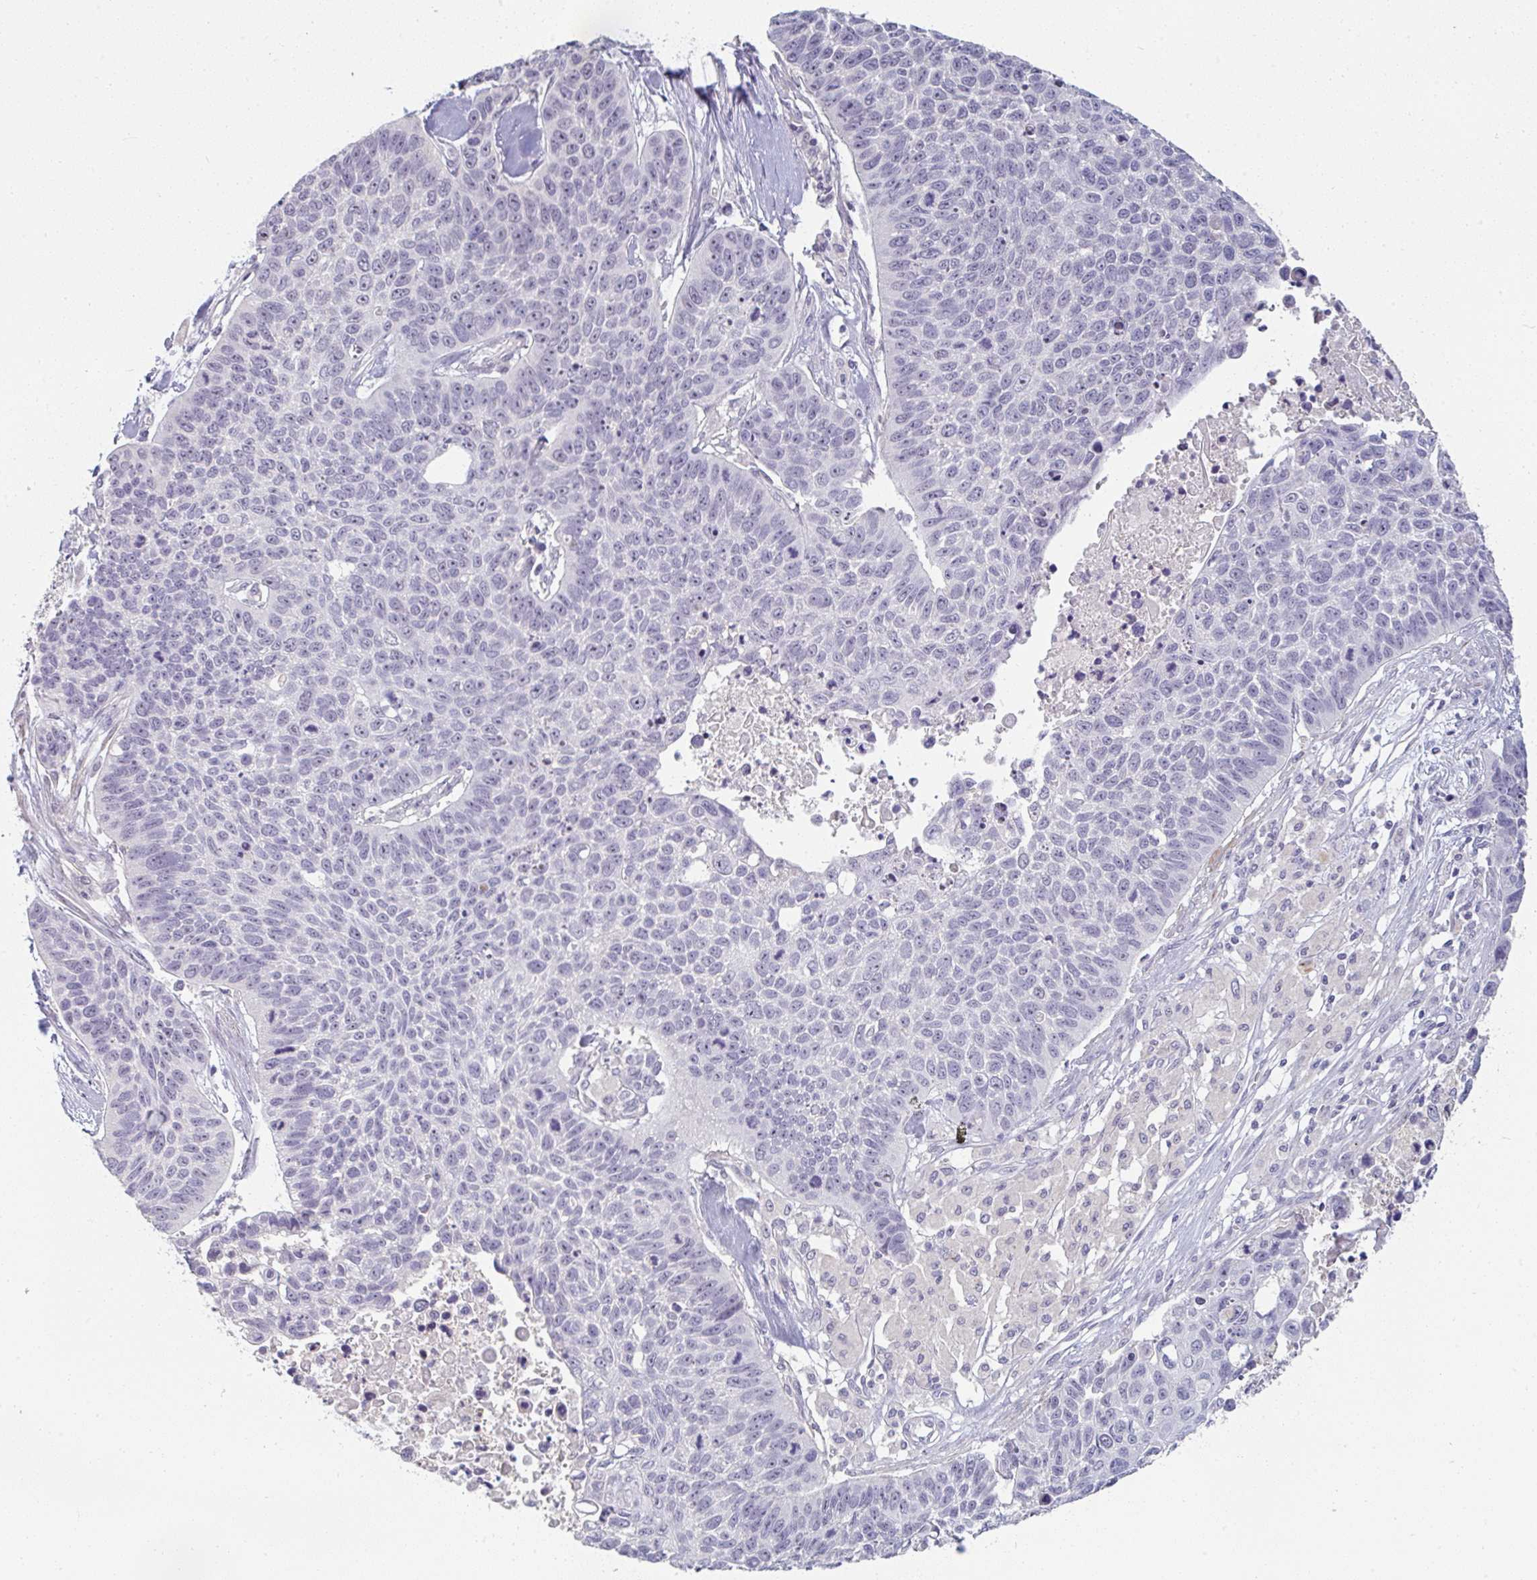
{"staining": {"intensity": "negative", "quantity": "none", "location": "none"}, "tissue": "lung cancer", "cell_type": "Tumor cells", "image_type": "cancer", "snomed": [{"axis": "morphology", "description": "Squamous cell carcinoma, NOS"}, {"axis": "topography", "description": "Lung"}], "caption": "The IHC image has no significant positivity in tumor cells of lung squamous cell carcinoma tissue. (DAB (3,3'-diaminobenzidine) IHC, high magnification).", "gene": "PPFIA4", "patient": {"sex": "male", "age": 62}}